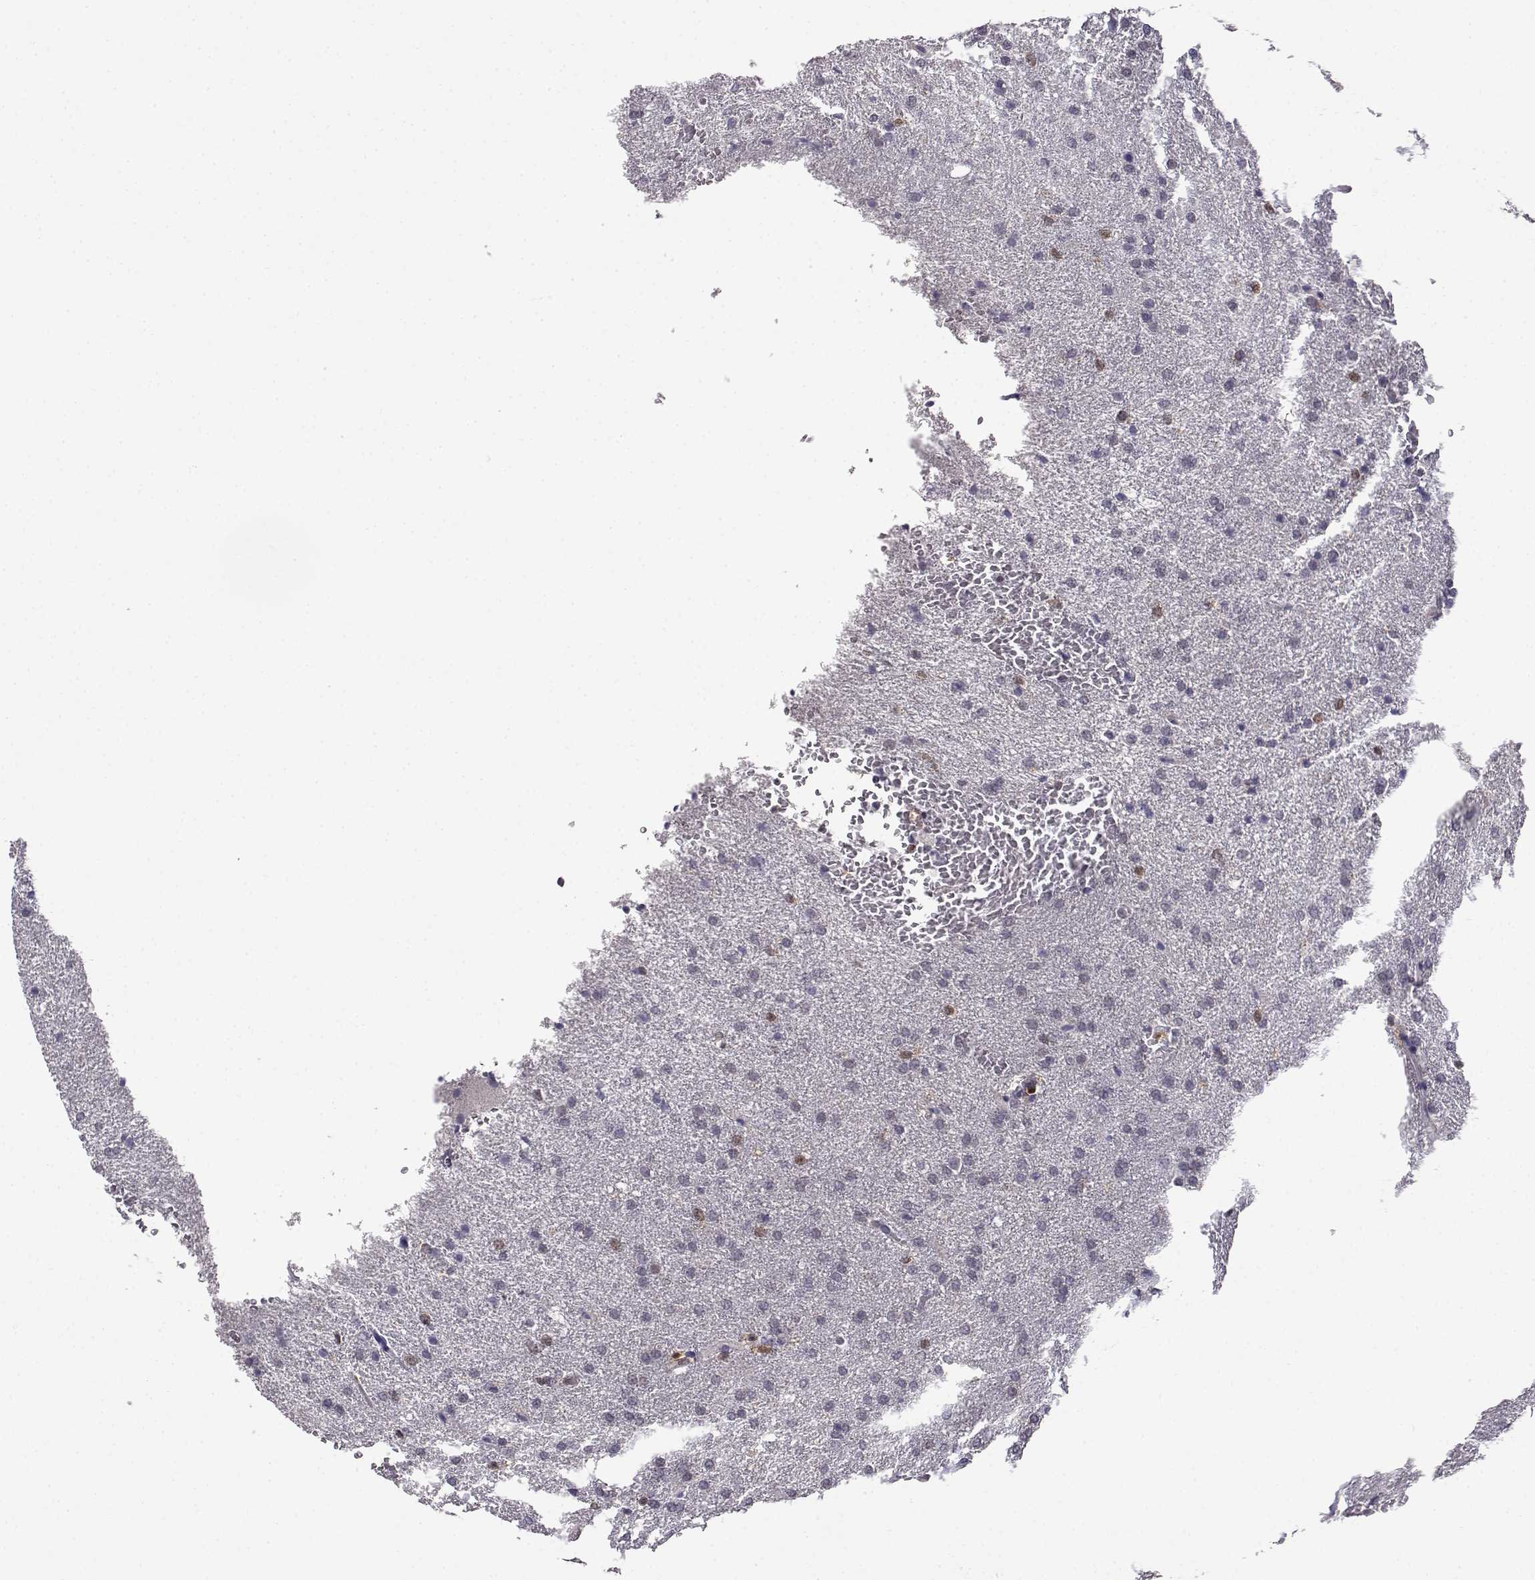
{"staining": {"intensity": "moderate", "quantity": "<25%", "location": "cytoplasmic/membranous,nuclear"}, "tissue": "glioma", "cell_type": "Tumor cells", "image_type": "cancer", "snomed": [{"axis": "morphology", "description": "Glioma, malignant, High grade"}, {"axis": "topography", "description": "Brain"}], "caption": "Tumor cells reveal low levels of moderate cytoplasmic/membranous and nuclear positivity in about <25% of cells in human malignant glioma (high-grade).", "gene": "AKR1B1", "patient": {"sex": "male", "age": 68}}